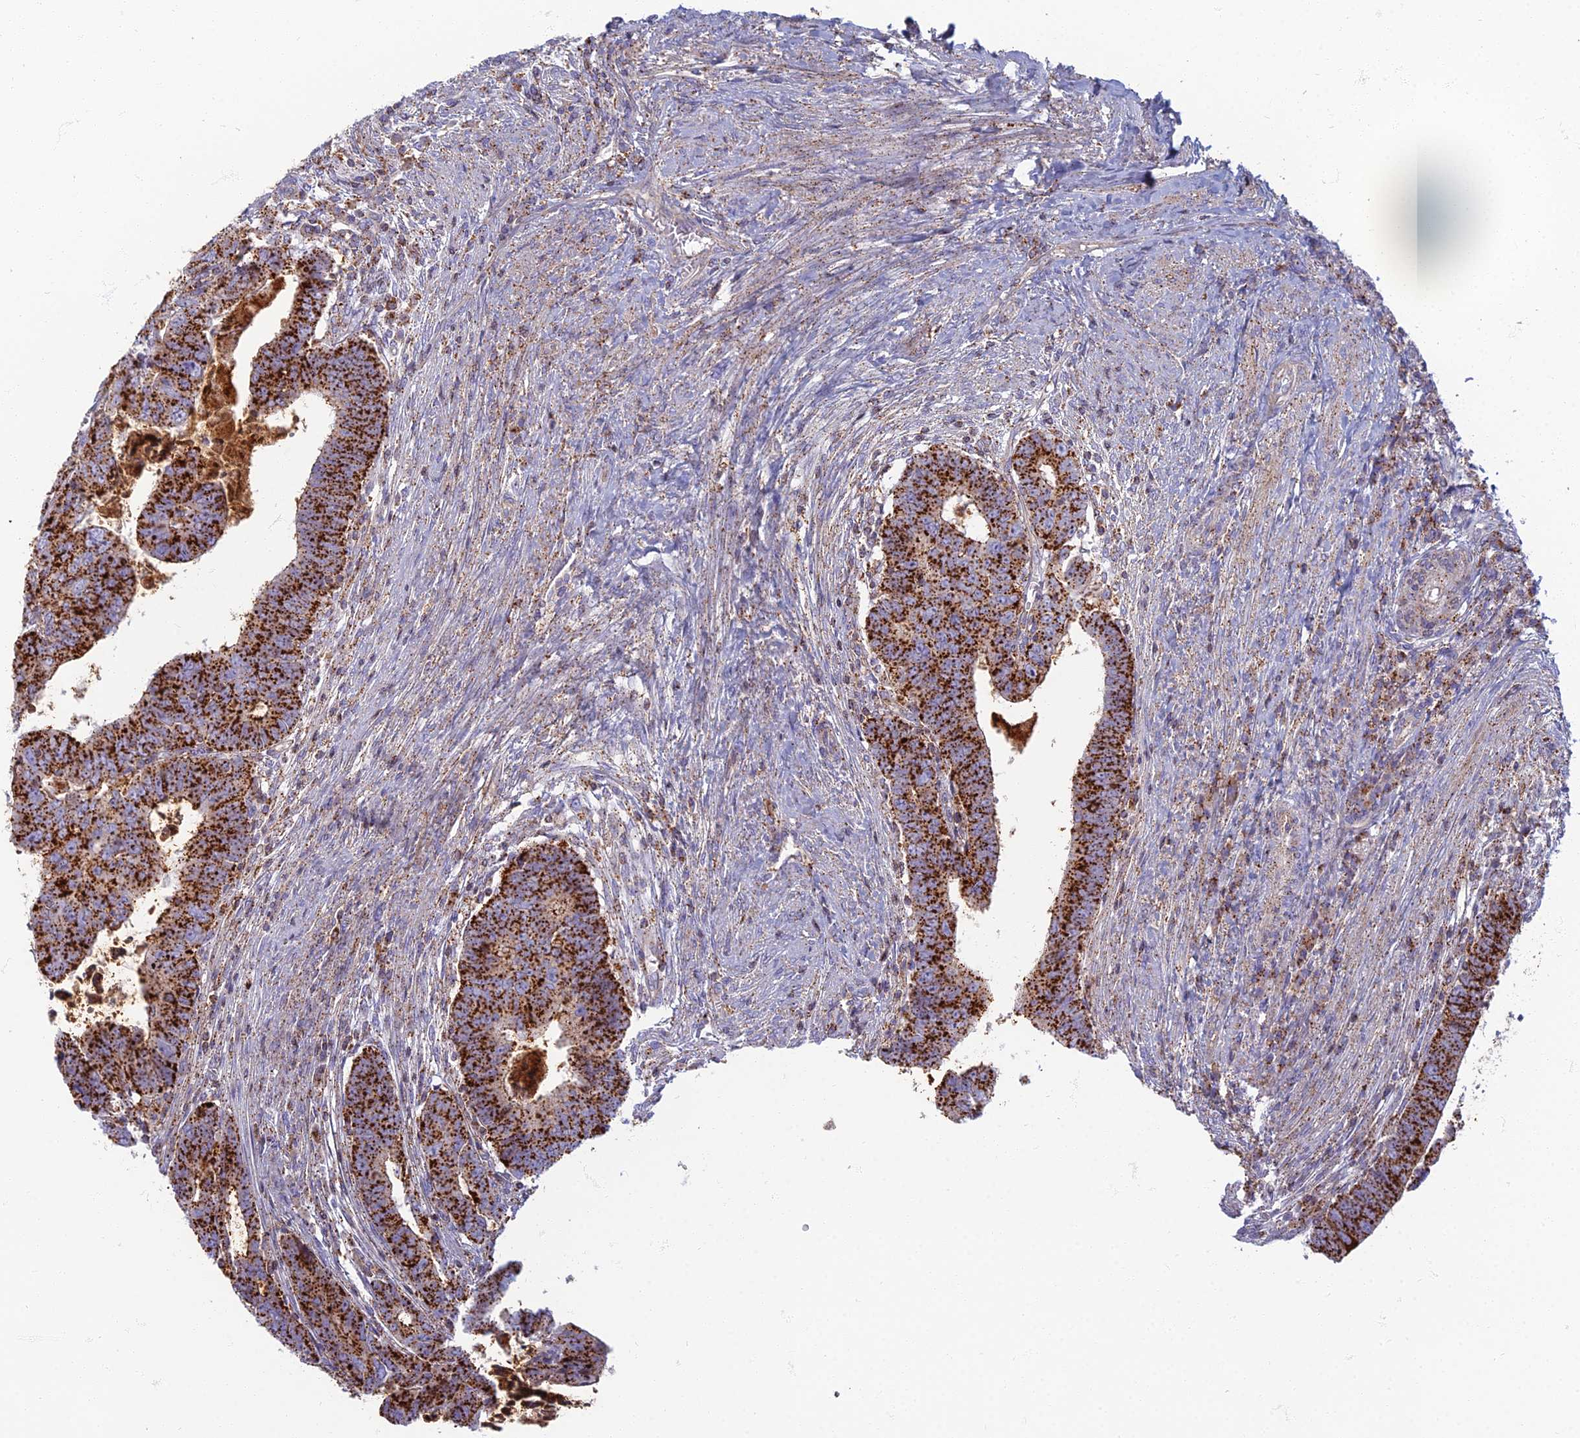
{"staining": {"intensity": "strong", "quantity": ">75%", "location": "cytoplasmic/membranous"}, "tissue": "colorectal cancer", "cell_type": "Tumor cells", "image_type": "cancer", "snomed": [{"axis": "morphology", "description": "Normal tissue, NOS"}, {"axis": "morphology", "description": "Adenocarcinoma, NOS"}, {"axis": "topography", "description": "Rectum"}], "caption": "Protein expression analysis of colorectal adenocarcinoma displays strong cytoplasmic/membranous staining in approximately >75% of tumor cells.", "gene": "CHMP4B", "patient": {"sex": "female", "age": 65}}